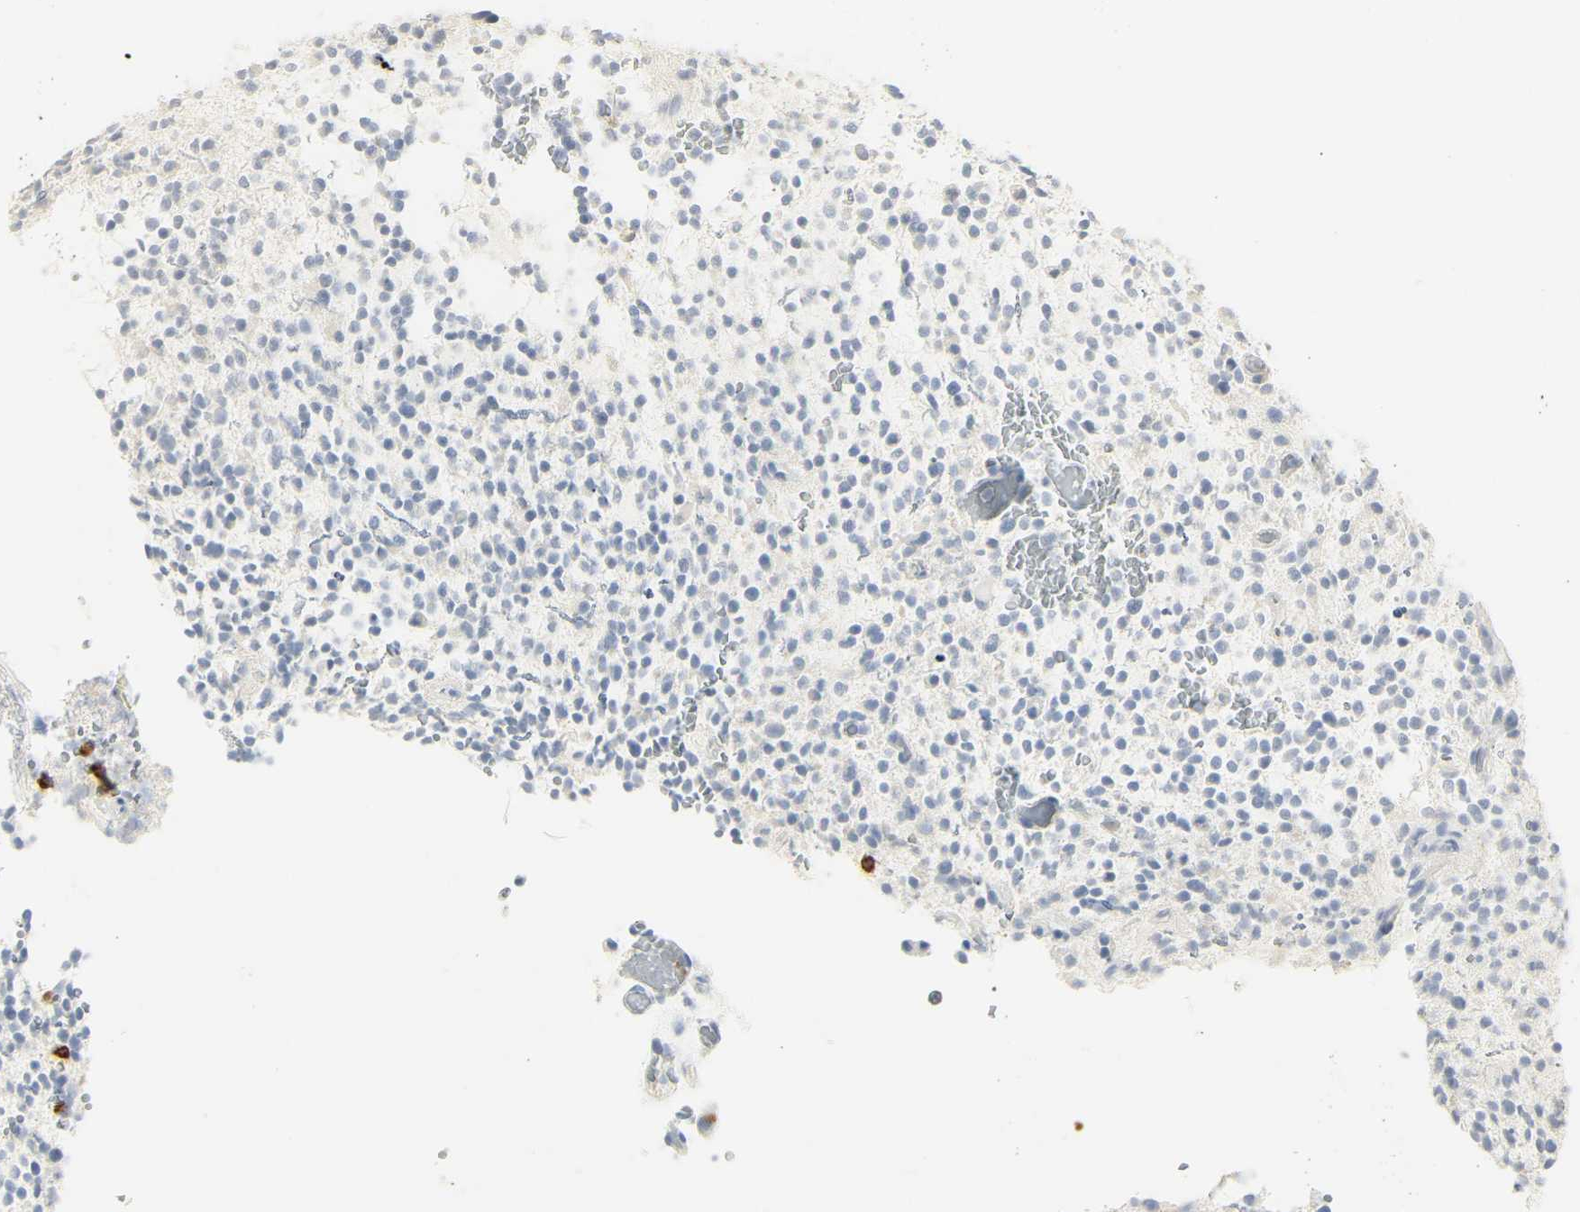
{"staining": {"intensity": "negative", "quantity": "none", "location": "none"}, "tissue": "glioma", "cell_type": "Tumor cells", "image_type": "cancer", "snomed": [{"axis": "morphology", "description": "Glioma, malignant, High grade"}, {"axis": "topography", "description": "Brain"}], "caption": "The photomicrograph shows no staining of tumor cells in malignant glioma (high-grade). Brightfield microscopy of immunohistochemistry (IHC) stained with DAB (3,3'-diaminobenzidine) (brown) and hematoxylin (blue), captured at high magnification.", "gene": "MPO", "patient": {"sex": "male", "age": 48}}